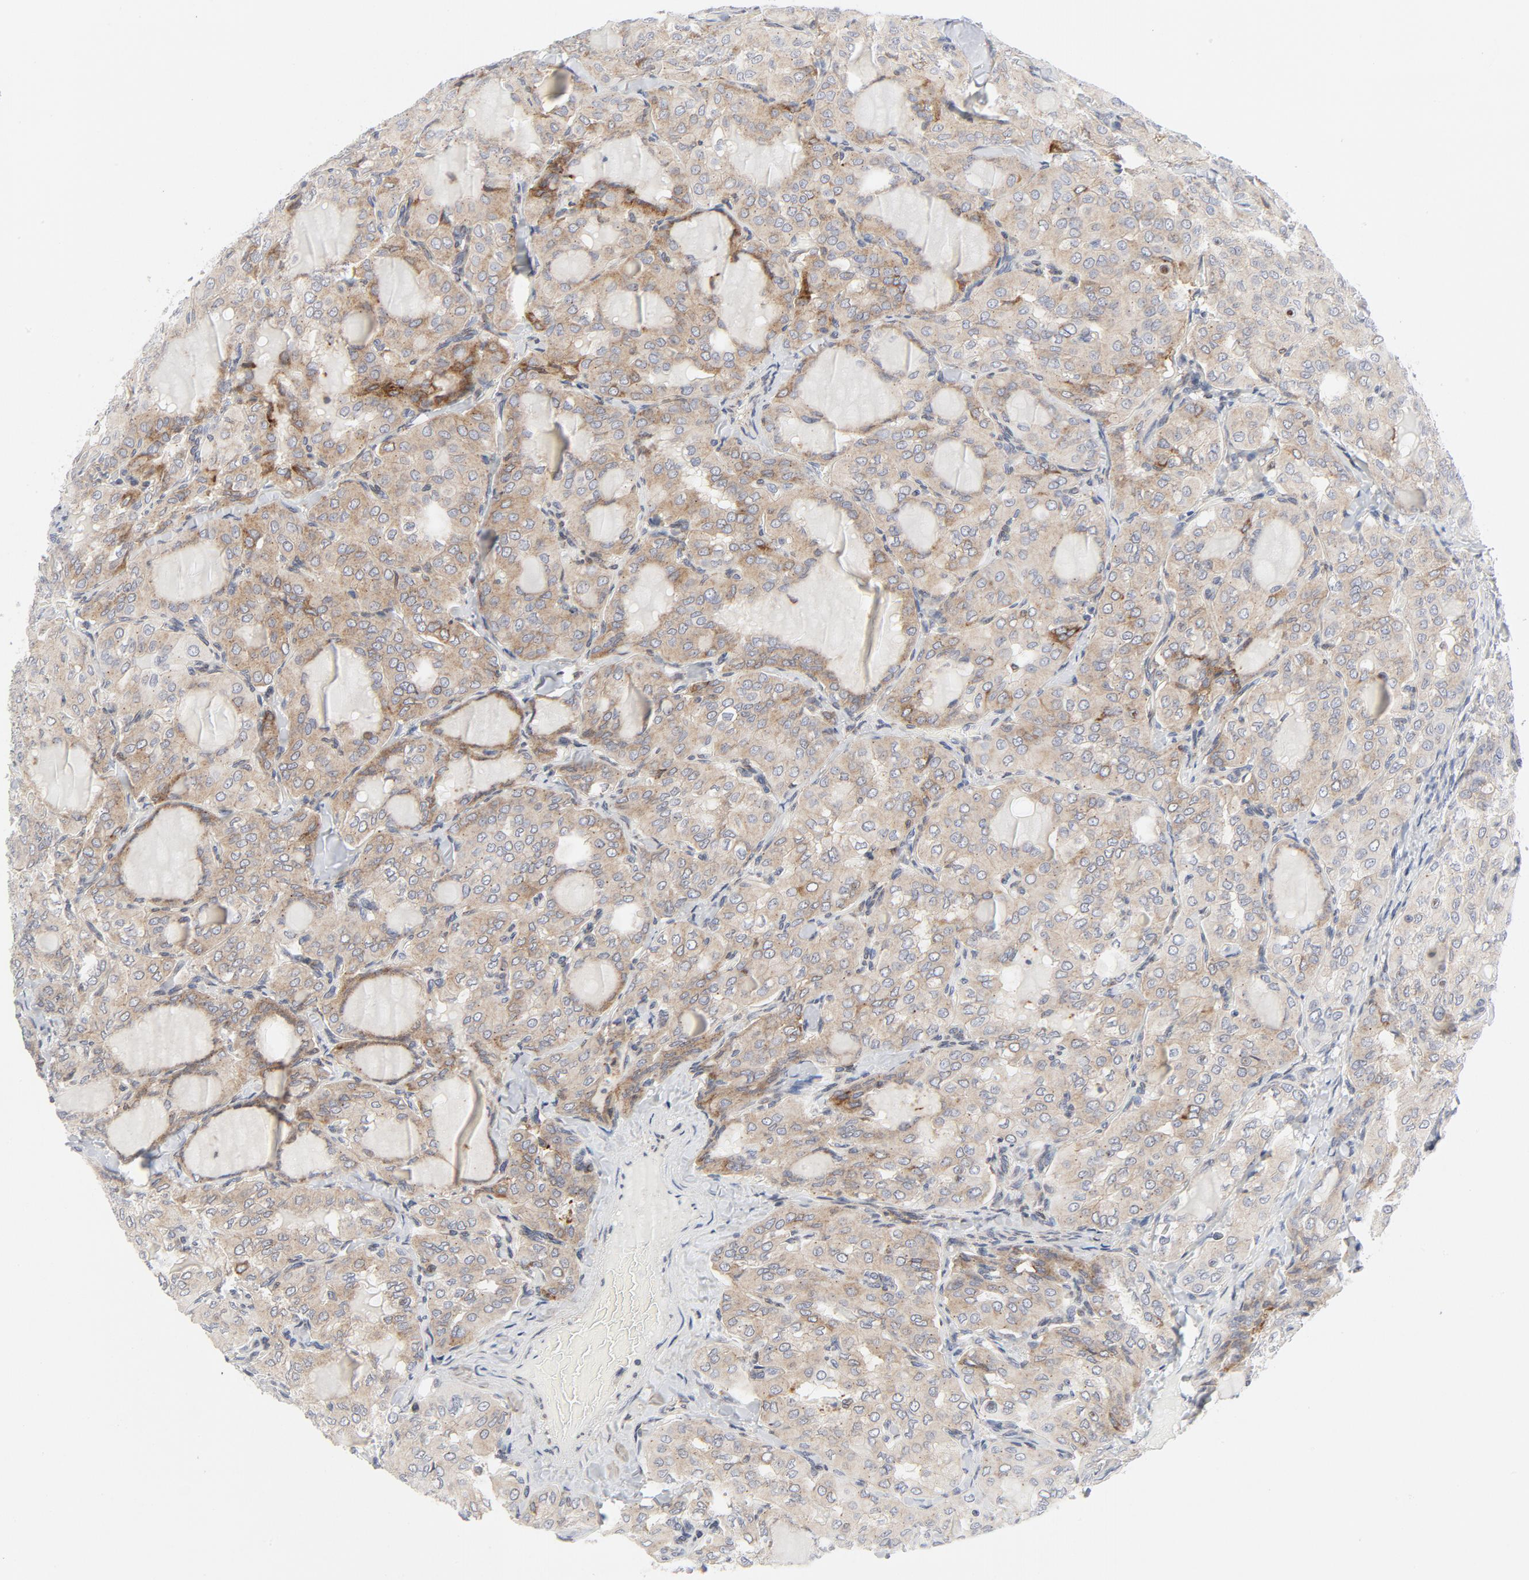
{"staining": {"intensity": "weak", "quantity": ">75%", "location": "cytoplasmic/membranous"}, "tissue": "thyroid cancer", "cell_type": "Tumor cells", "image_type": "cancer", "snomed": [{"axis": "morphology", "description": "Papillary adenocarcinoma, NOS"}, {"axis": "topography", "description": "Thyroid gland"}], "caption": "Thyroid papillary adenocarcinoma stained with DAB (3,3'-diaminobenzidine) immunohistochemistry reveals low levels of weak cytoplasmic/membranous staining in about >75% of tumor cells.", "gene": "LRP6", "patient": {"sex": "male", "age": 20}}